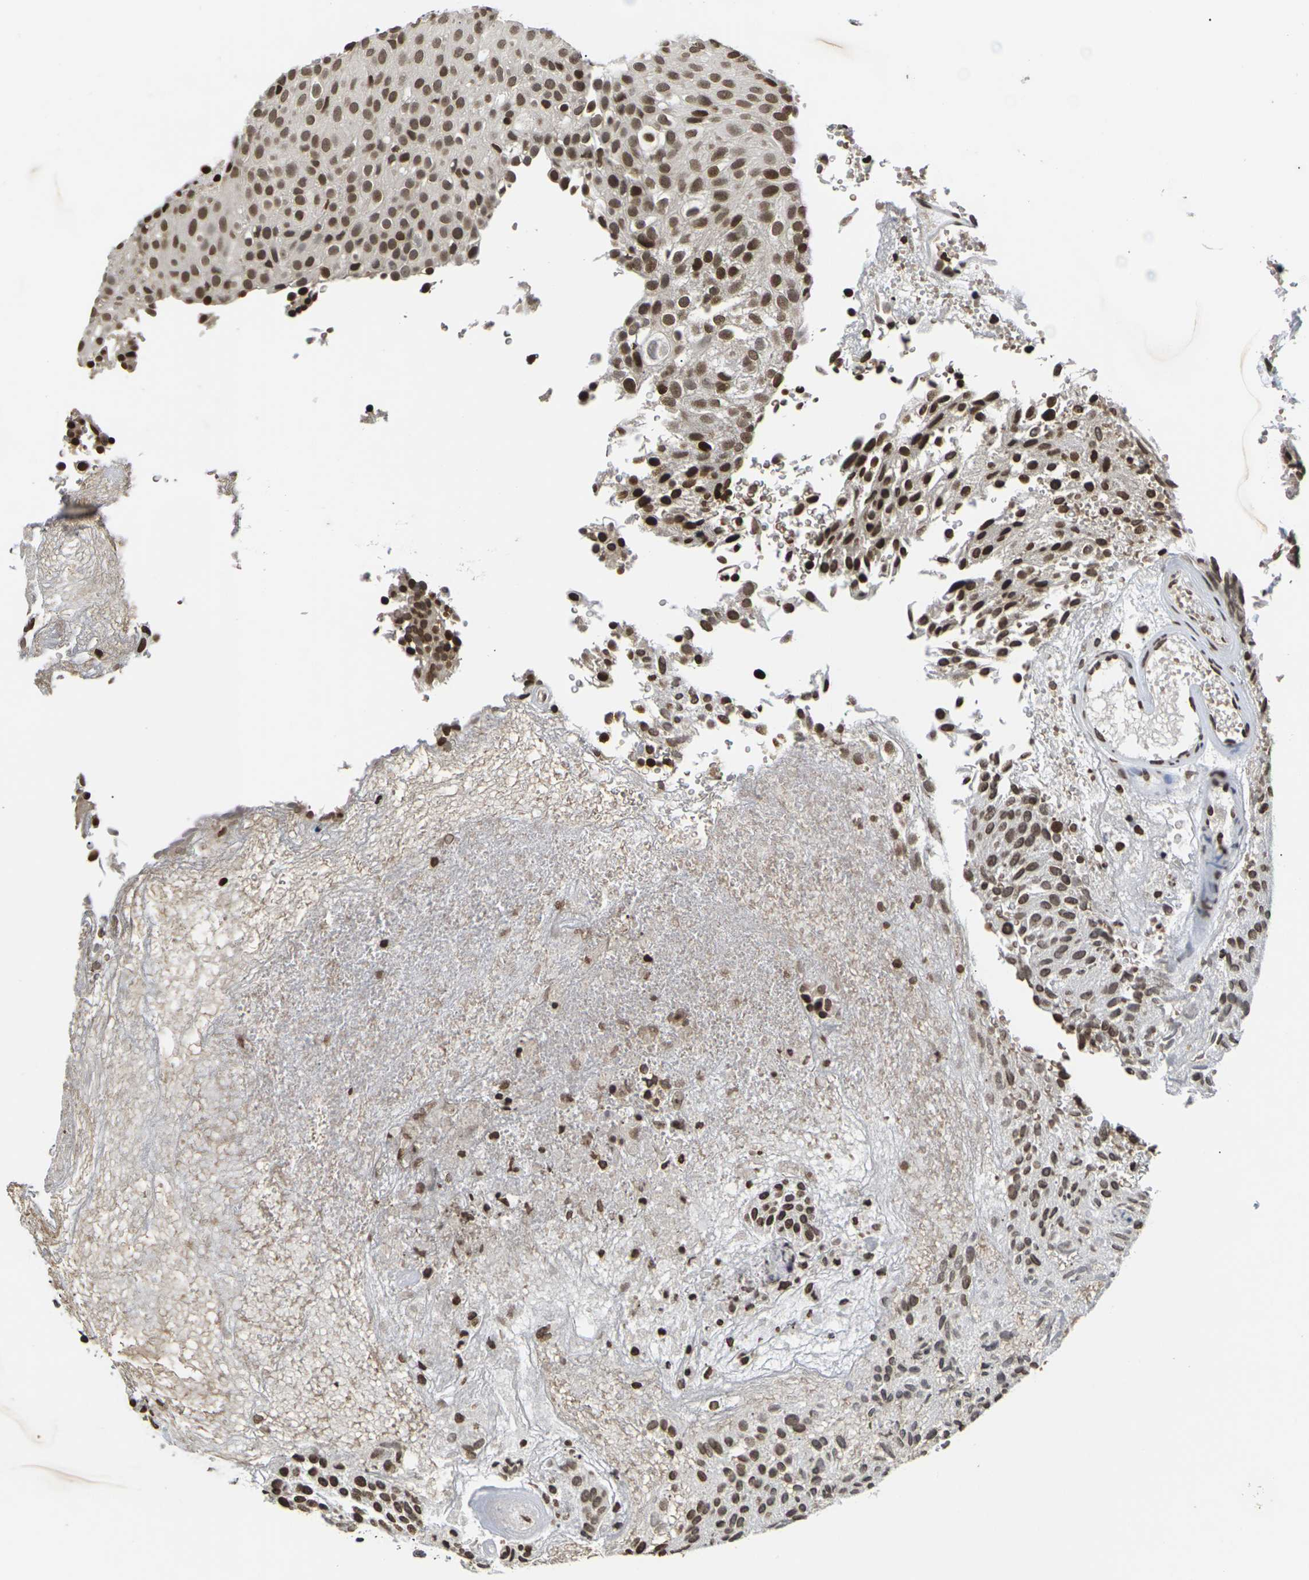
{"staining": {"intensity": "moderate", "quantity": ">75%", "location": "nuclear"}, "tissue": "urothelial cancer", "cell_type": "Tumor cells", "image_type": "cancer", "snomed": [{"axis": "morphology", "description": "Urothelial carcinoma, Low grade"}, {"axis": "topography", "description": "Urinary bladder"}], "caption": "Immunohistochemistry (IHC) (DAB (3,3'-diaminobenzidine)) staining of urothelial carcinoma (low-grade) exhibits moderate nuclear protein staining in approximately >75% of tumor cells. The staining is performed using DAB (3,3'-diaminobenzidine) brown chromogen to label protein expression. The nuclei are counter-stained blue using hematoxylin.", "gene": "ETV5", "patient": {"sex": "male", "age": 78}}